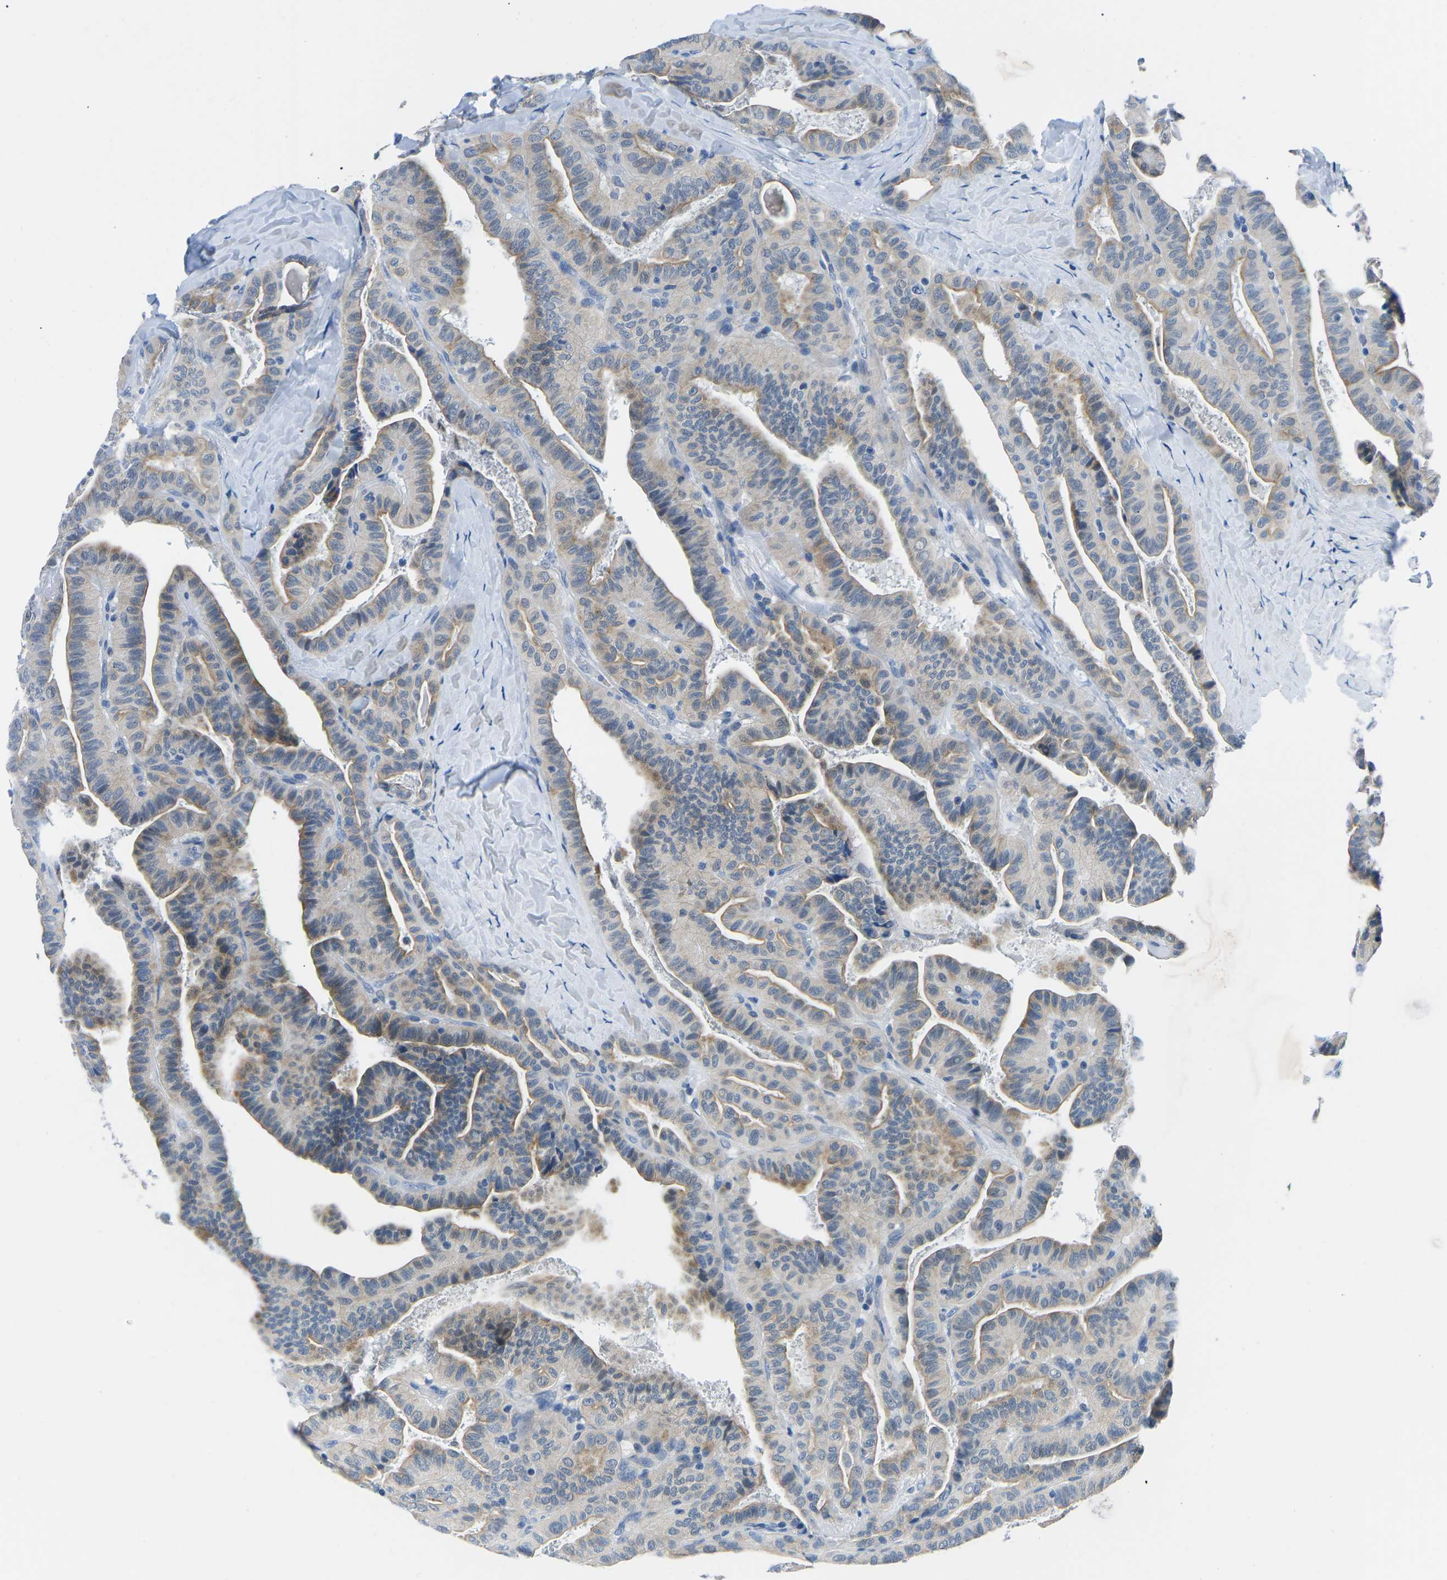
{"staining": {"intensity": "weak", "quantity": "25%-75%", "location": "cytoplasmic/membranous"}, "tissue": "thyroid cancer", "cell_type": "Tumor cells", "image_type": "cancer", "snomed": [{"axis": "morphology", "description": "Papillary adenocarcinoma, NOS"}, {"axis": "topography", "description": "Thyroid gland"}], "caption": "DAB (3,3'-diaminobenzidine) immunohistochemical staining of human papillary adenocarcinoma (thyroid) demonstrates weak cytoplasmic/membranous protein staining in approximately 25%-75% of tumor cells.", "gene": "TM6SF1", "patient": {"sex": "male", "age": 77}}